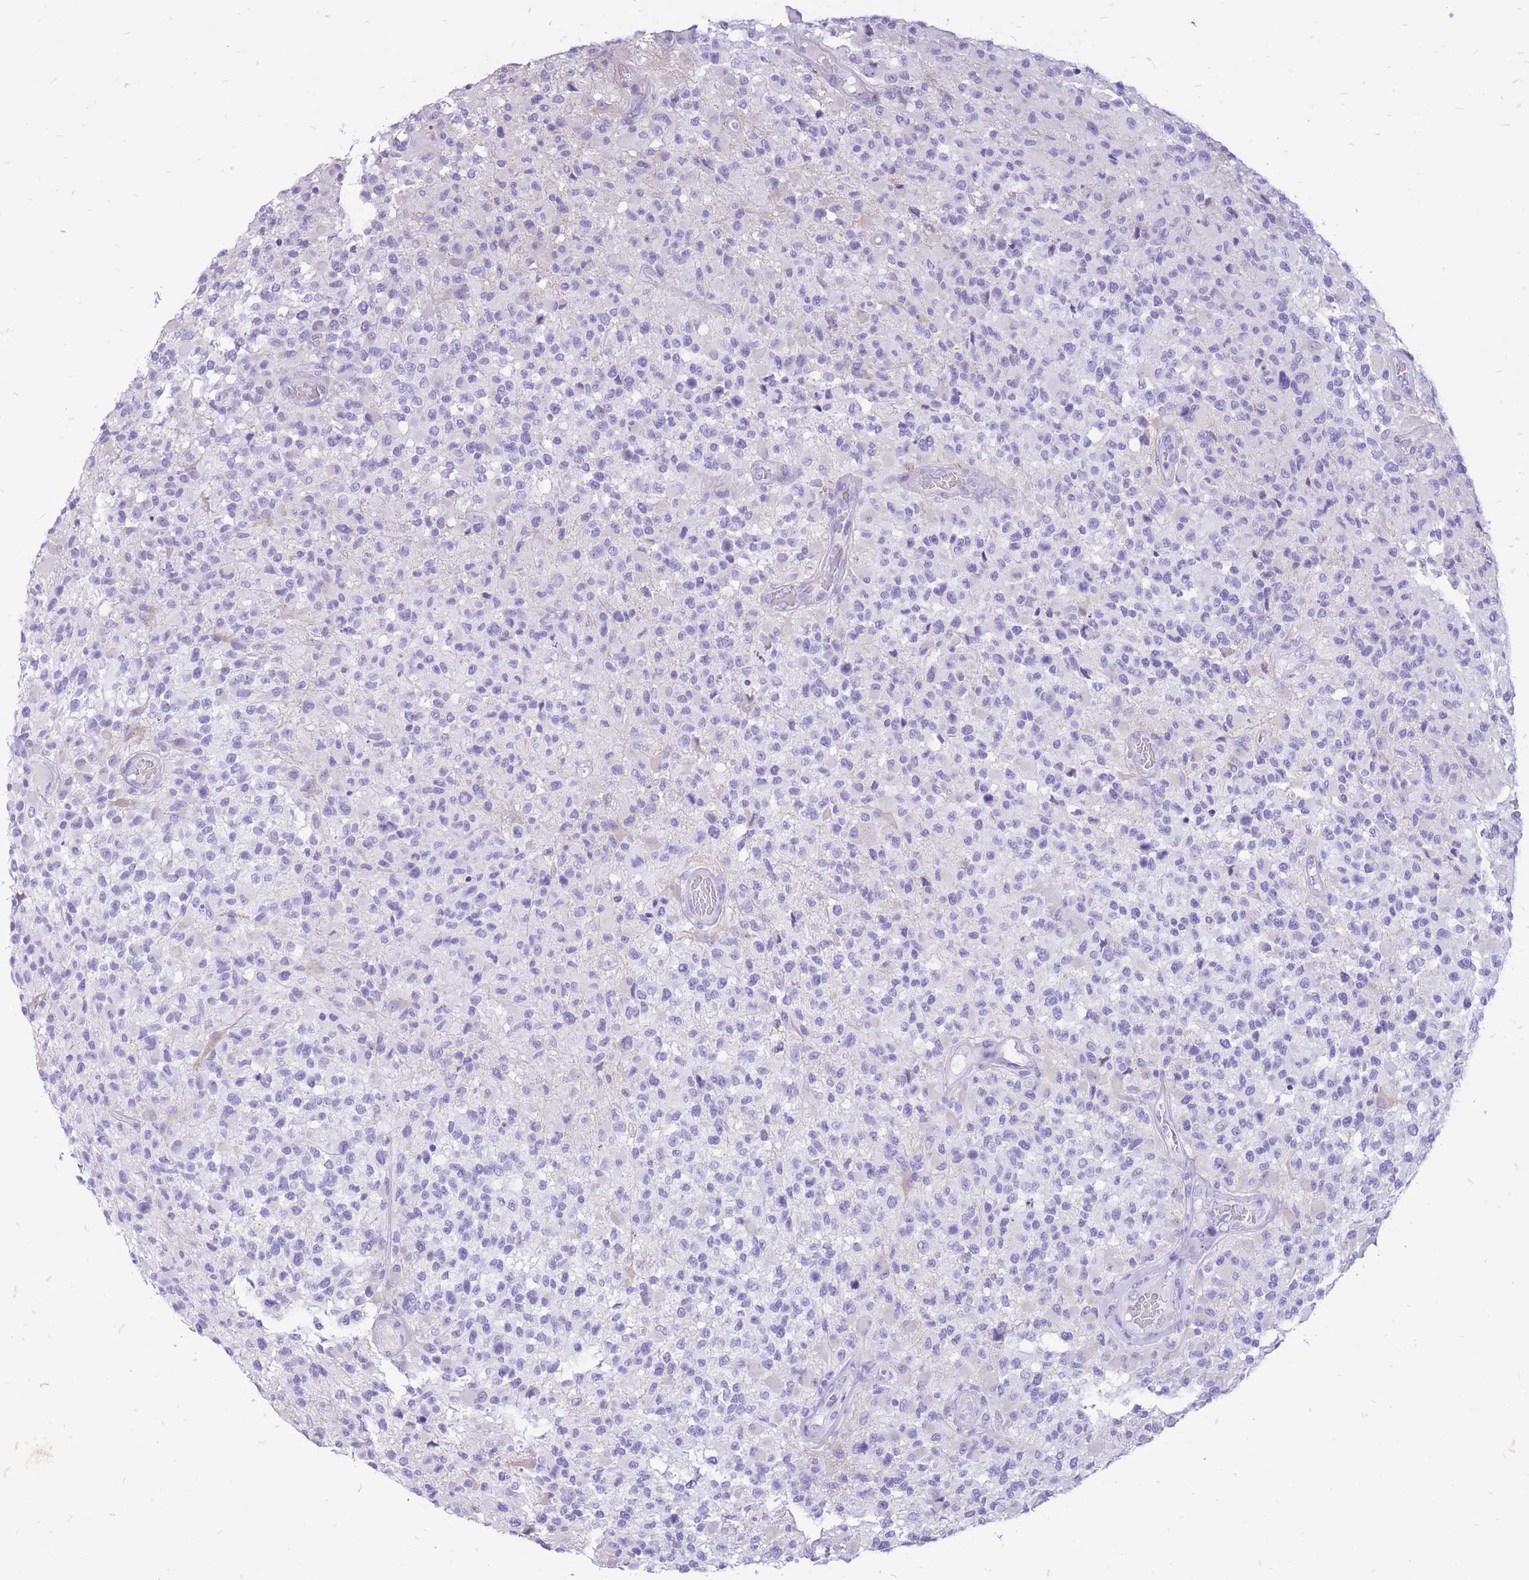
{"staining": {"intensity": "negative", "quantity": "none", "location": "none"}, "tissue": "glioma", "cell_type": "Tumor cells", "image_type": "cancer", "snomed": [{"axis": "morphology", "description": "Glioma, malignant, High grade"}, {"axis": "morphology", "description": "Glioblastoma, NOS"}, {"axis": "topography", "description": "Brain"}], "caption": "Histopathology image shows no protein expression in tumor cells of malignant high-grade glioma tissue.", "gene": "ZFP37", "patient": {"sex": "male", "age": 60}}